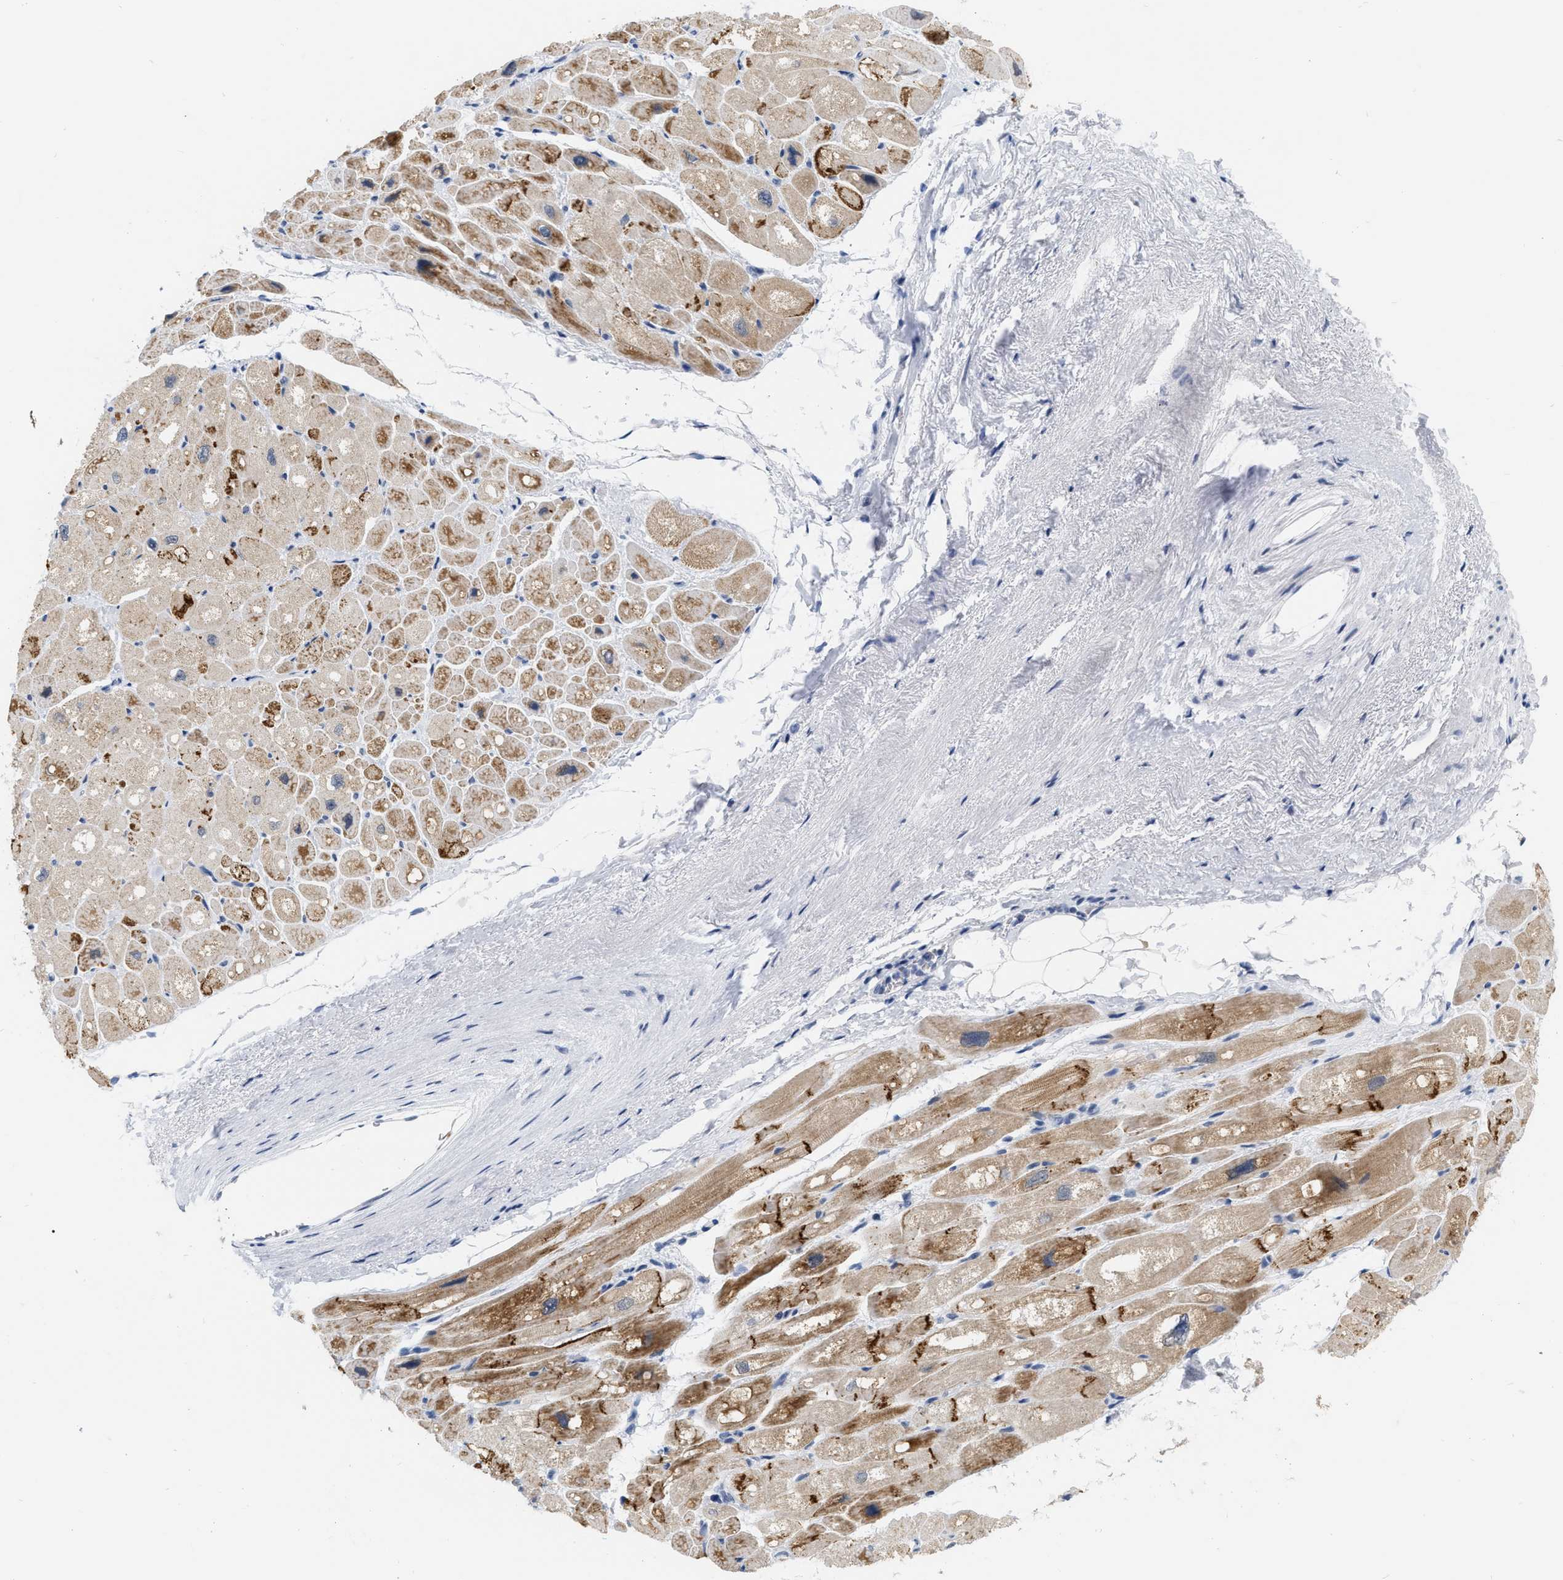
{"staining": {"intensity": "moderate", "quantity": "25%-75%", "location": "cytoplasmic/membranous"}, "tissue": "heart muscle", "cell_type": "Cardiomyocytes", "image_type": "normal", "snomed": [{"axis": "morphology", "description": "Normal tissue, NOS"}, {"axis": "topography", "description": "Heart"}], "caption": "The photomicrograph displays staining of normal heart muscle, revealing moderate cytoplasmic/membranous protein positivity (brown color) within cardiomyocytes. Nuclei are stained in blue.", "gene": "XIRP1", "patient": {"sex": "male", "age": 49}}